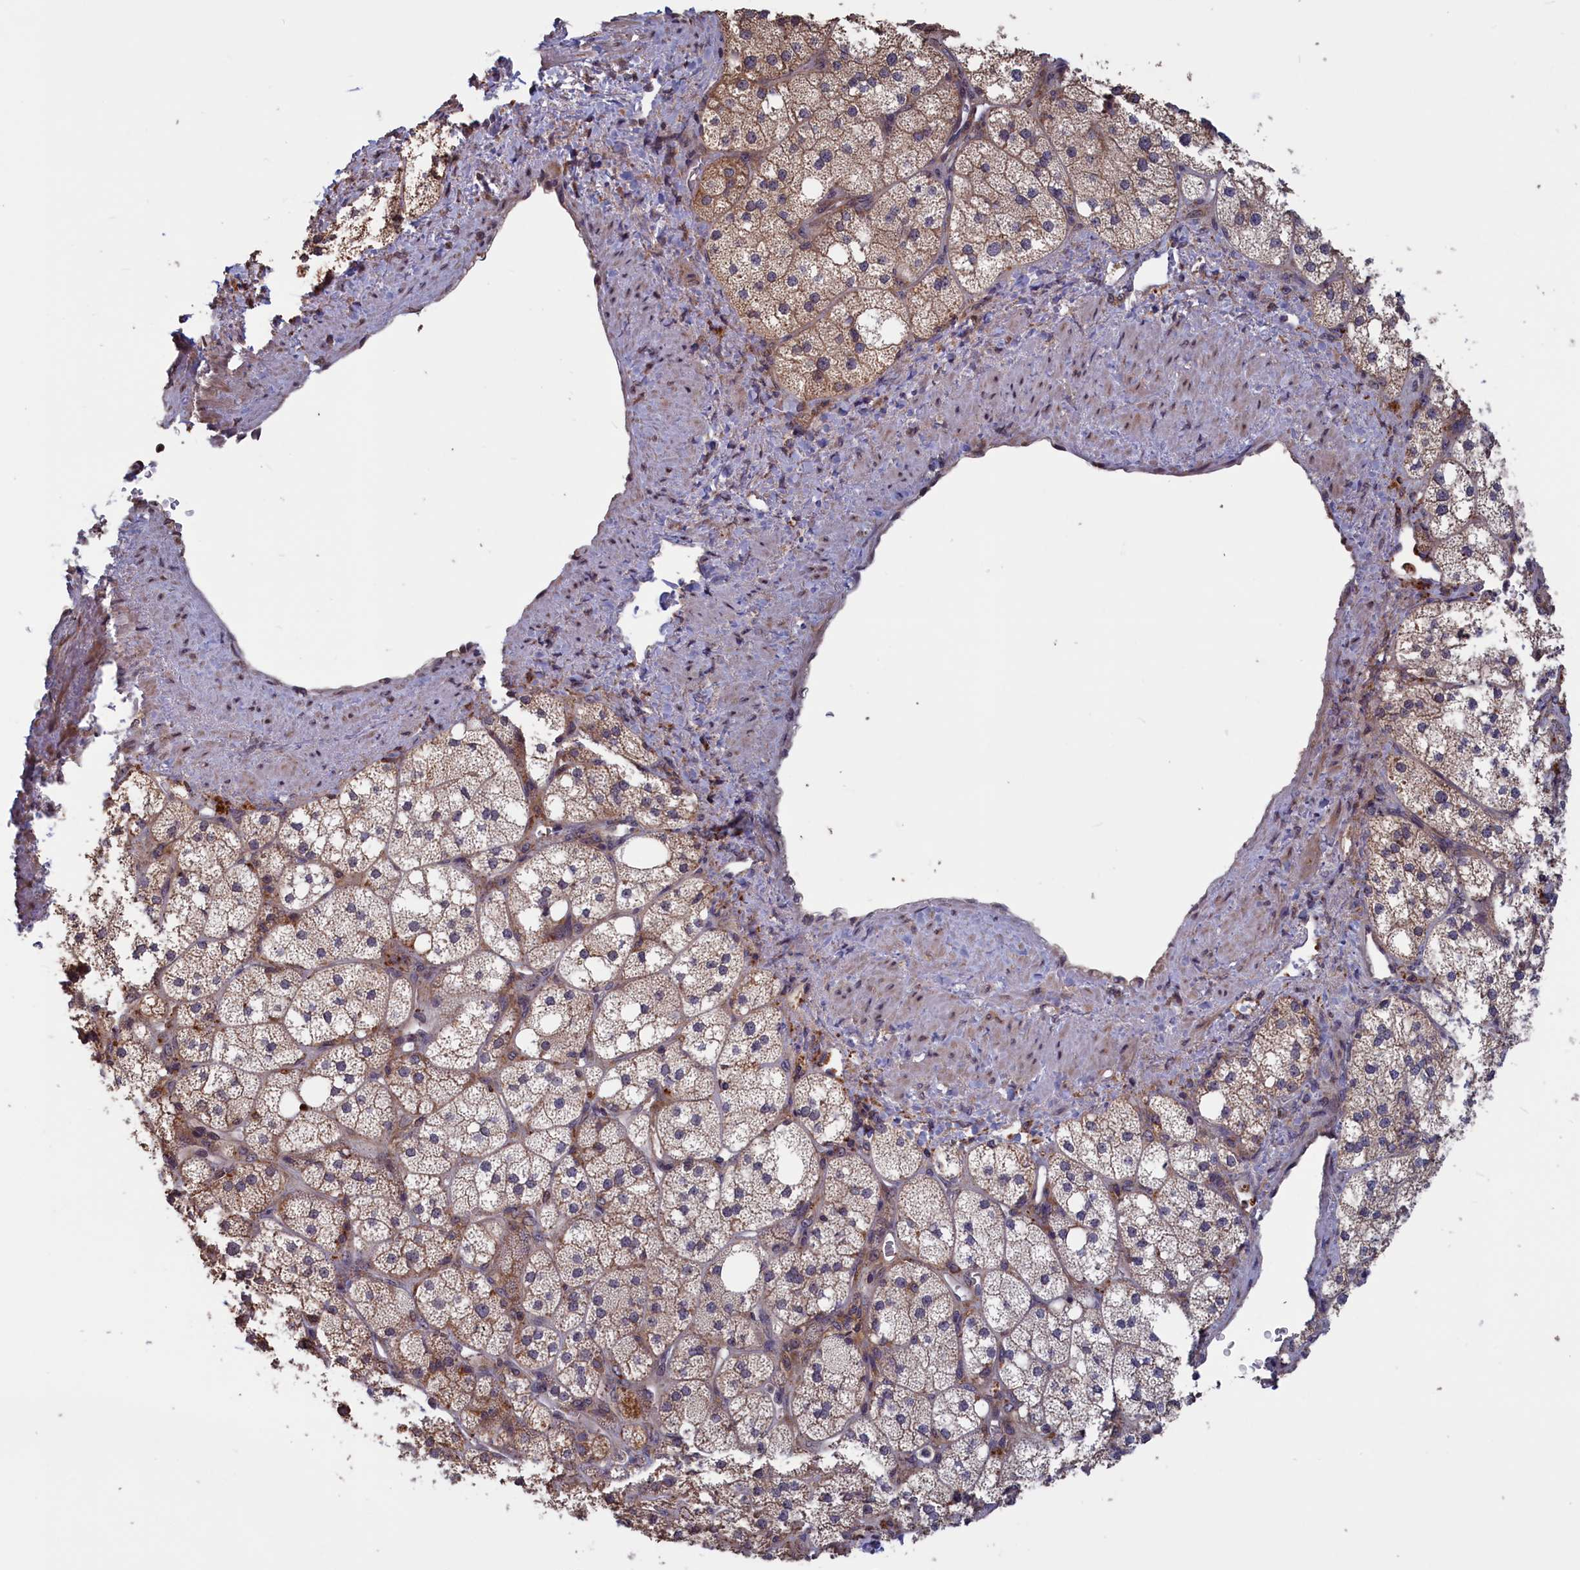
{"staining": {"intensity": "moderate", "quantity": "25%-75%", "location": "cytoplasmic/membranous,nuclear"}, "tissue": "adrenal gland", "cell_type": "Glandular cells", "image_type": "normal", "snomed": [{"axis": "morphology", "description": "Normal tissue, NOS"}, {"axis": "topography", "description": "Adrenal gland"}], "caption": "Glandular cells demonstrate moderate cytoplasmic/membranous,nuclear positivity in approximately 25%-75% of cells in benign adrenal gland. The staining is performed using DAB (3,3'-diaminobenzidine) brown chromogen to label protein expression. The nuclei are counter-stained blue using hematoxylin.", "gene": "CACTIN", "patient": {"sex": "male", "age": 61}}